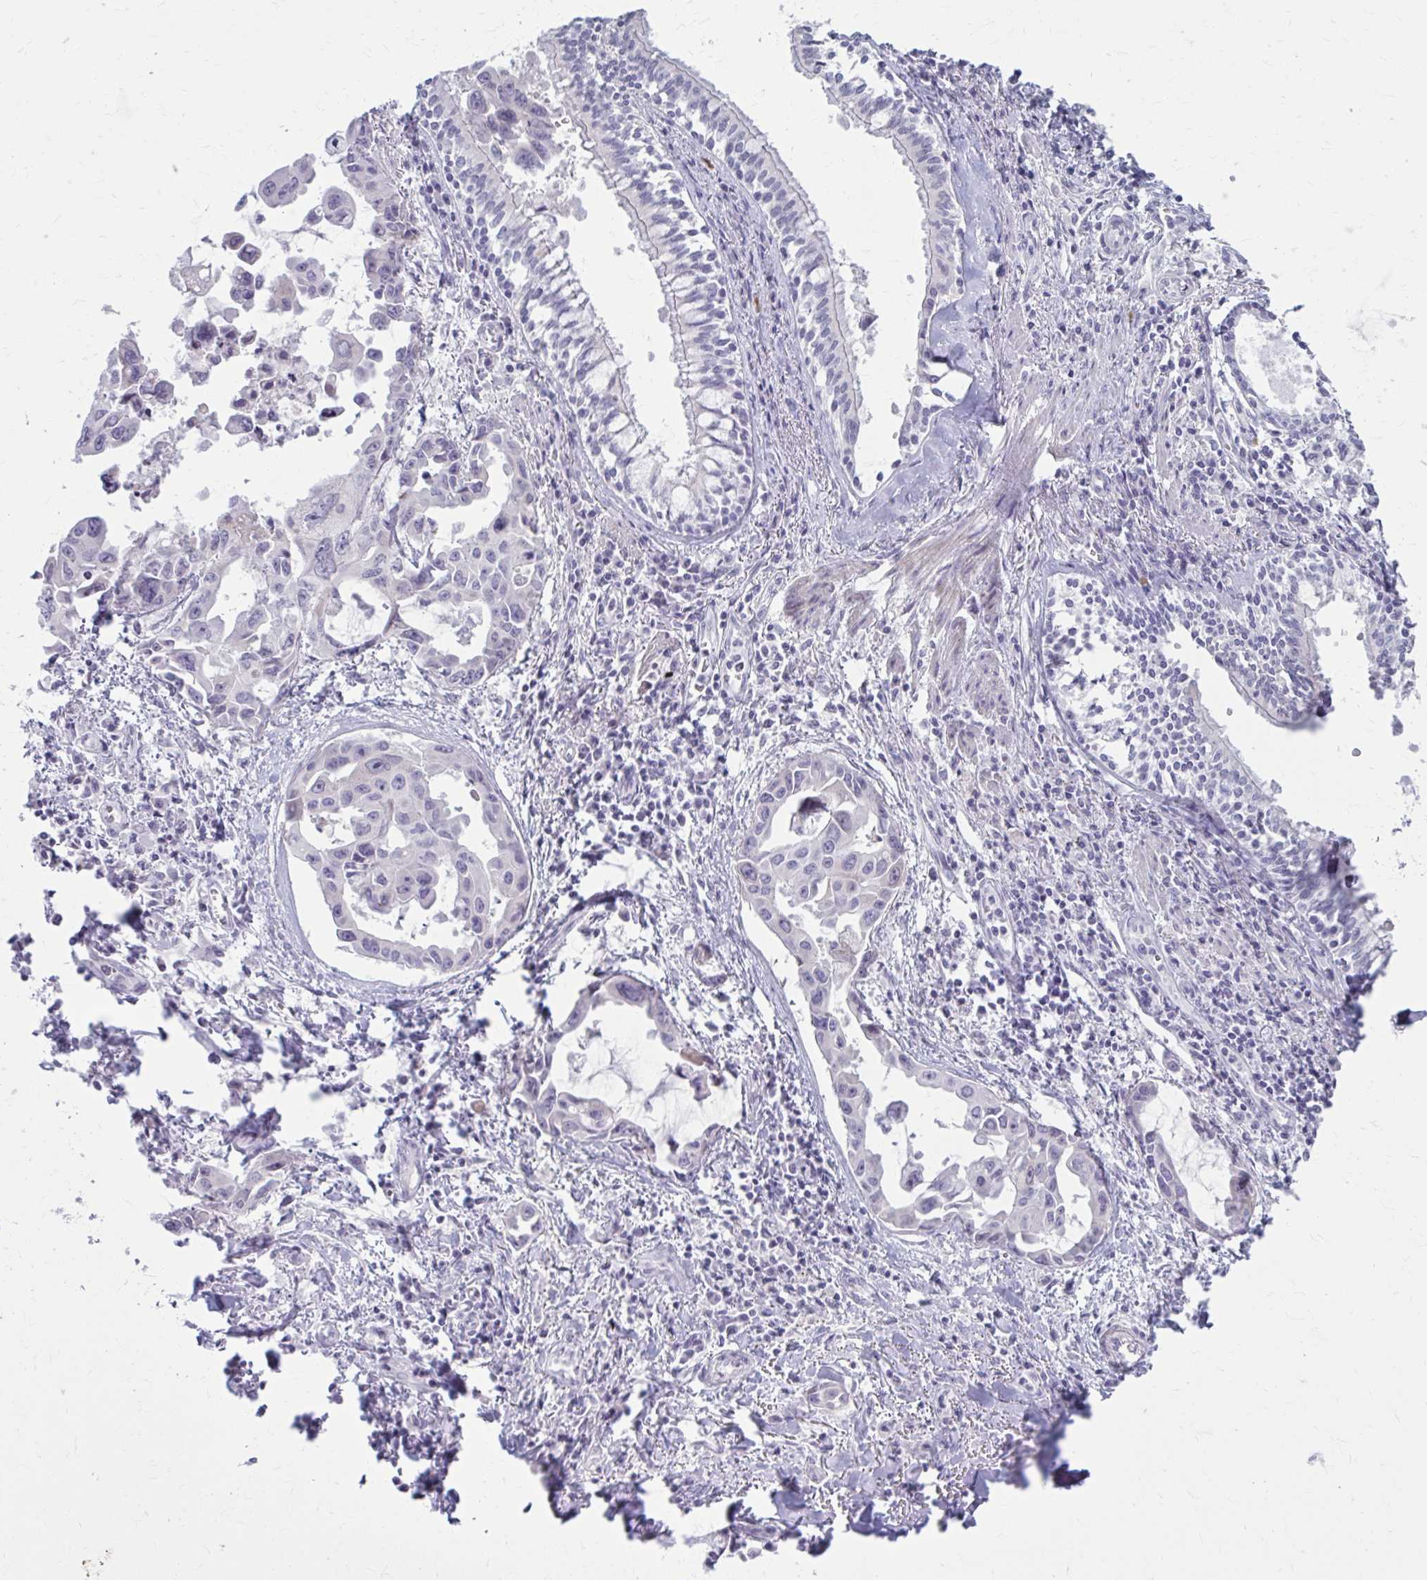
{"staining": {"intensity": "negative", "quantity": "none", "location": "none"}, "tissue": "lung cancer", "cell_type": "Tumor cells", "image_type": "cancer", "snomed": [{"axis": "morphology", "description": "Adenocarcinoma, NOS"}, {"axis": "topography", "description": "Lung"}], "caption": "Protein analysis of adenocarcinoma (lung) reveals no significant staining in tumor cells.", "gene": "MSMO1", "patient": {"sex": "male", "age": 64}}